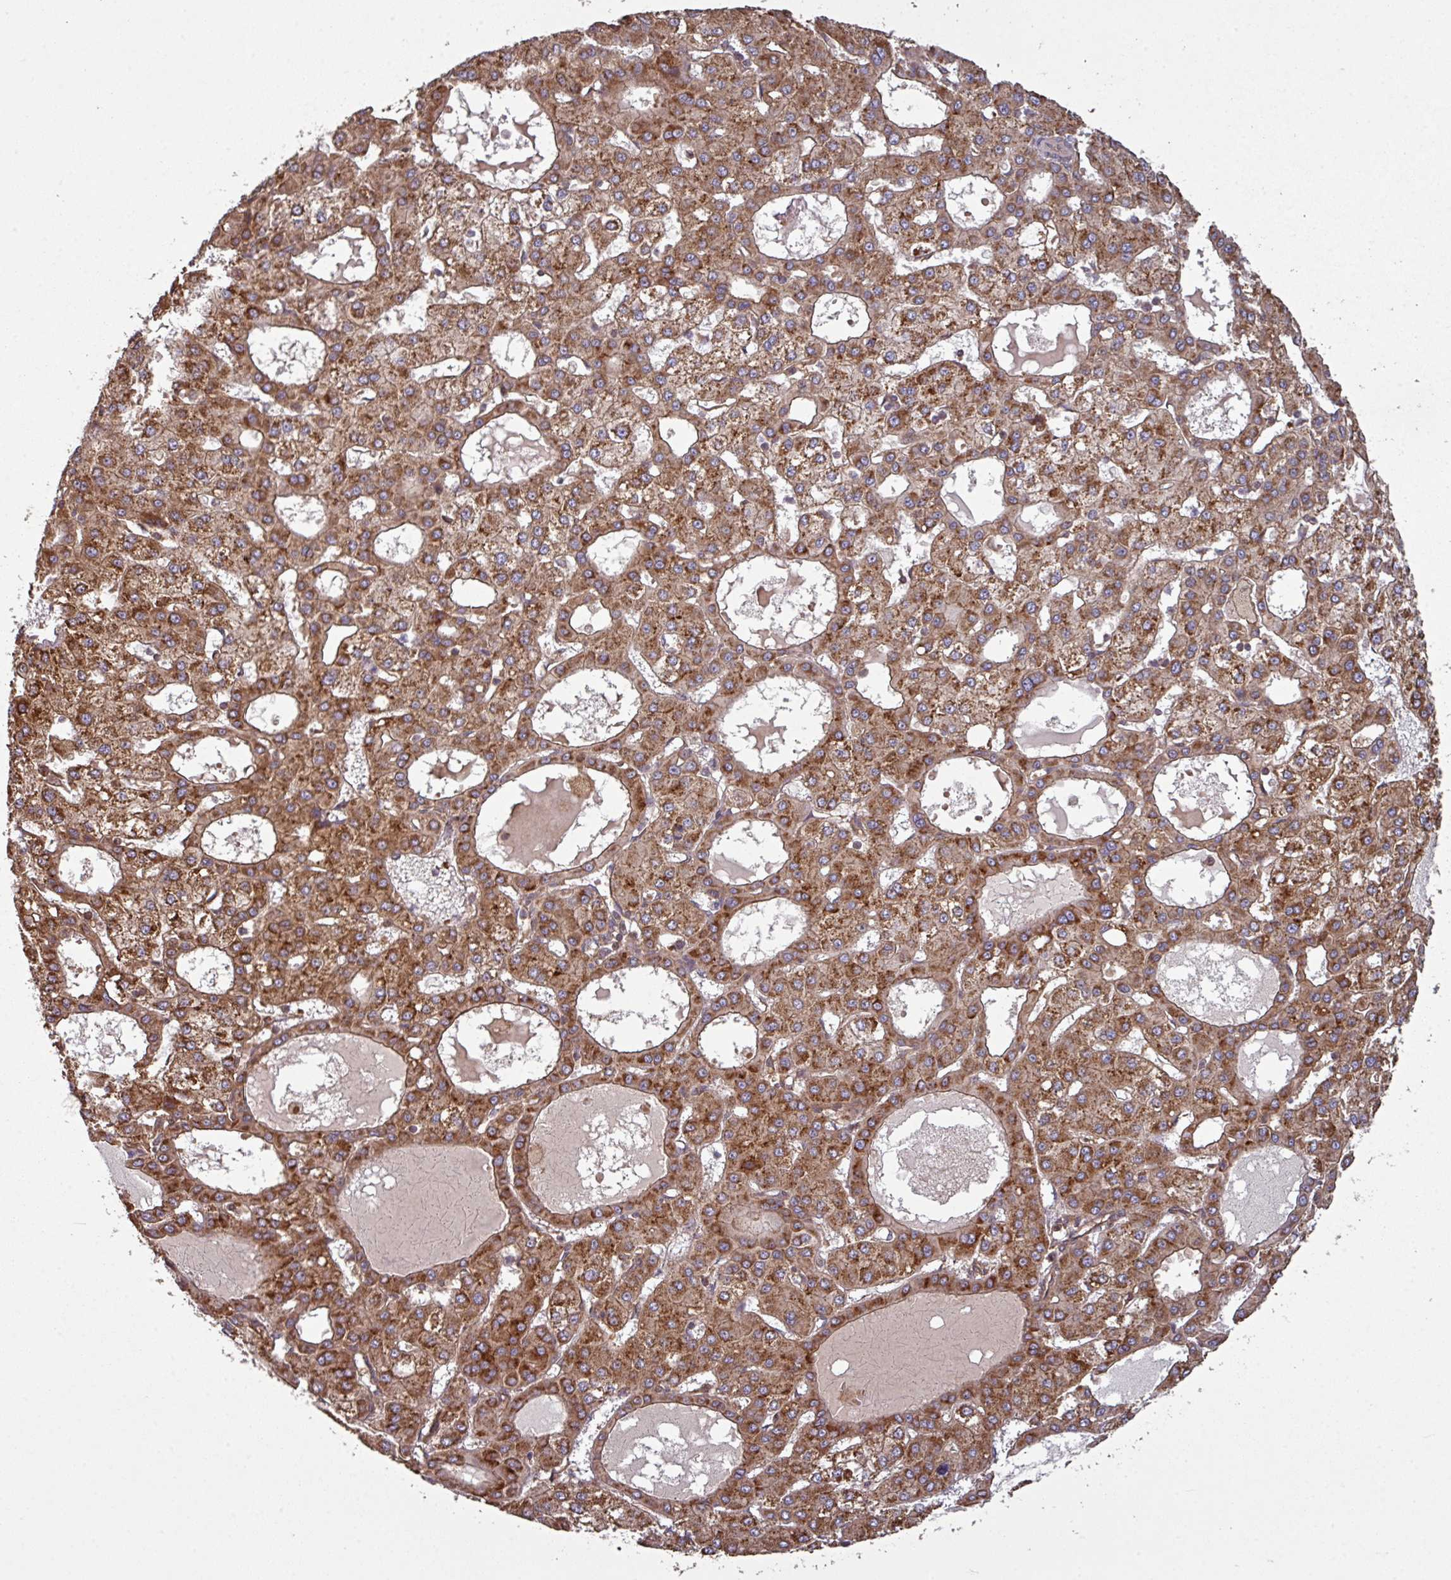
{"staining": {"intensity": "strong", "quantity": ">75%", "location": "cytoplasmic/membranous"}, "tissue": "liver cancer", "cell_type": "Tumor cells", "image_type": "cancer", "snomed": [{"axis": "morphology", "description": "Carcinoma, Hepatocellular, NOS"}, {"axis": "topography", "description": "Liver"}], "caption": "Immunohistochemical staining of human hepatocellular carcinoma (liver) exhibits high levels of strong cytoplasmic/membranous staining in approximately >75% of tumor cells. Using DAB (brown) and hematoxylin (blue) stains, captured at high magnification using brightfield microscopy.", "gene": "NHSL2", "patient": {"sex": "male", "age": 47}}